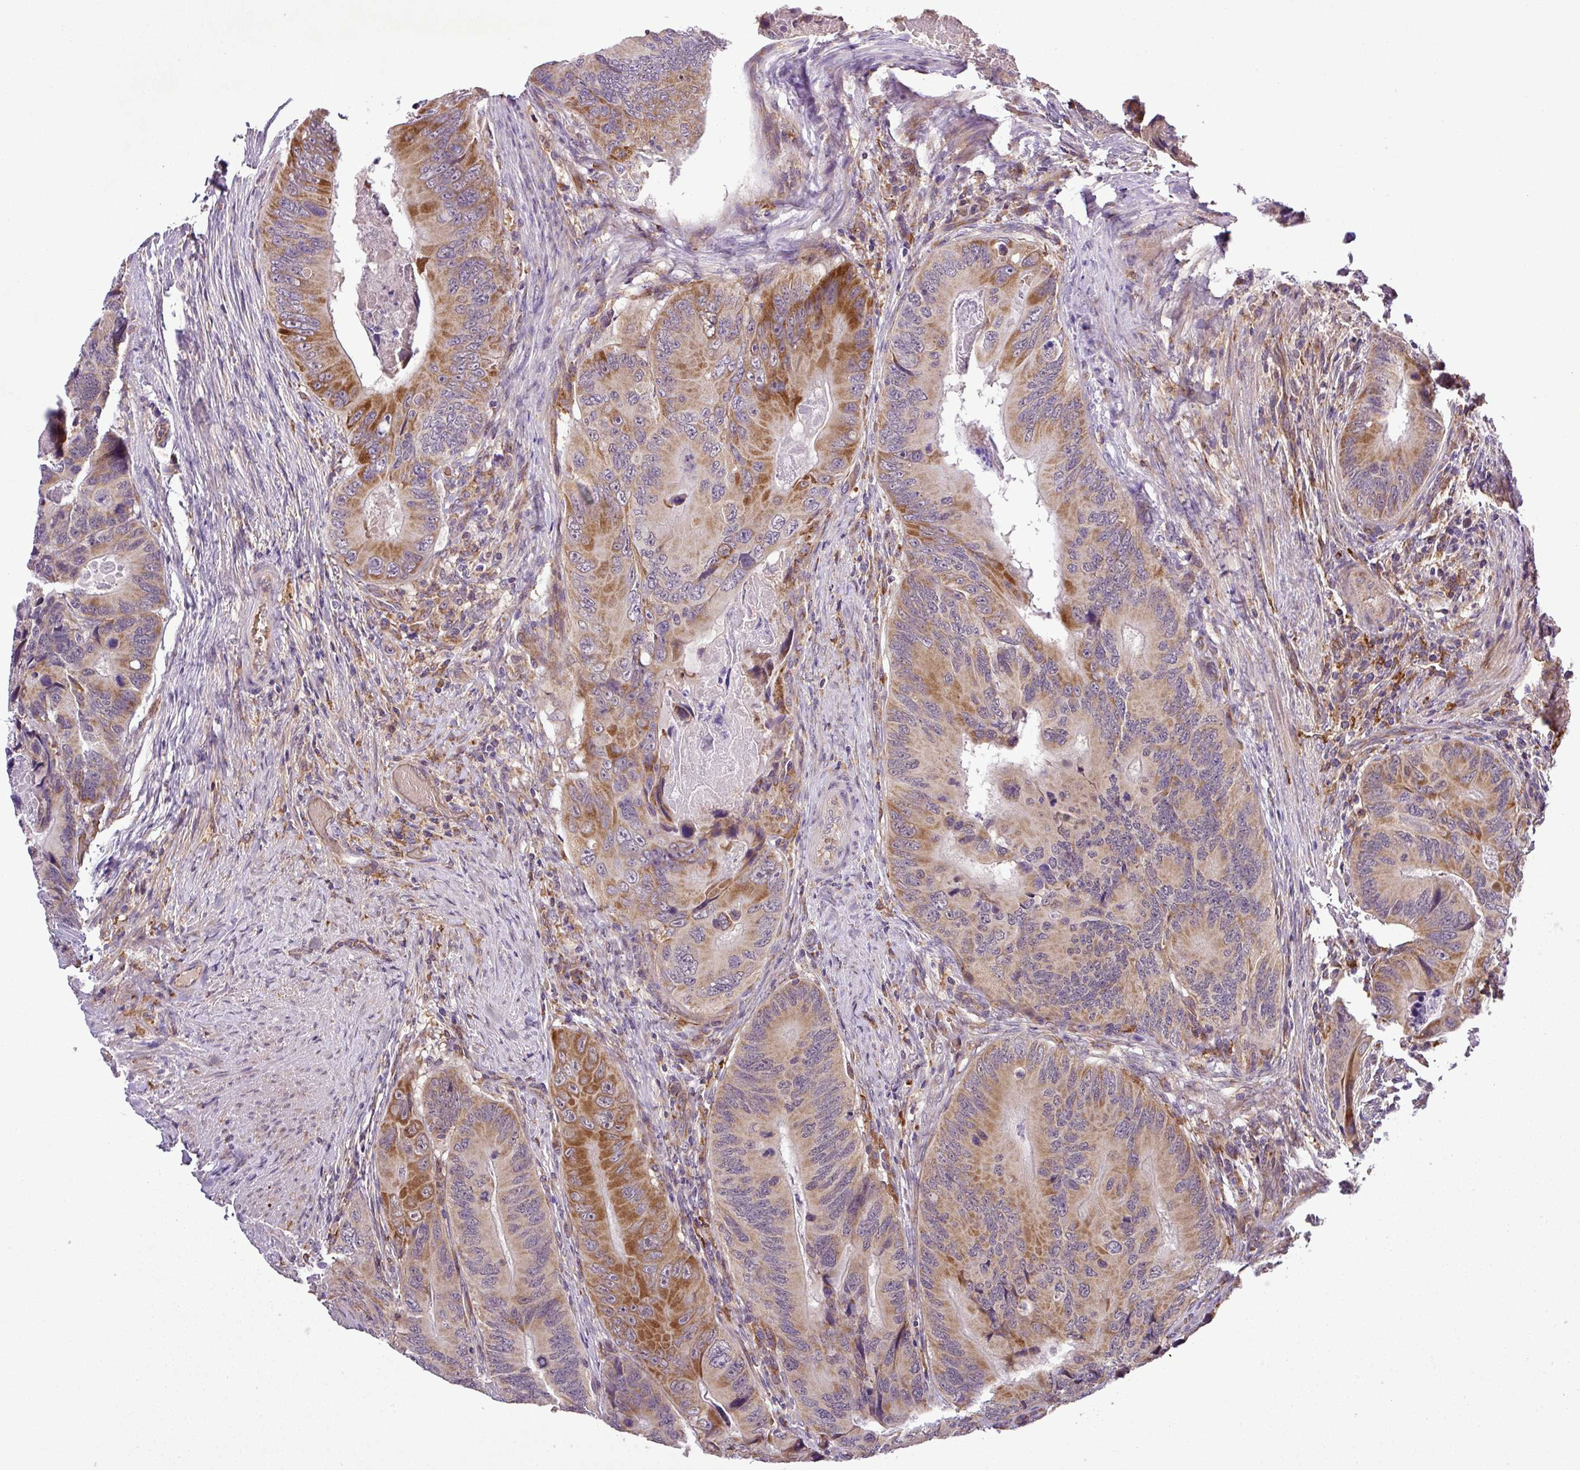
{"staining": {"intensity": "moderate", "quantity": ">75%", "location": "cytoplasmic/membranous"}, "tissue": "colorectal cancer", "cell_type": "Tumor cells", "image_type": "cancer", "snomed": [{"axis": "morphology", "description": "Adenocarcinoma, NOS"}, {"axis": "topography", "description": "Colon"}], "caption": "Tumor cells reveal medium levels of moderate cytoplasmic/membranous expression in about >75% of cells in human adenocarcinoma (colorectal).", "gene": "ZNF513", "patient": {"sex": "male", "age": 84}}